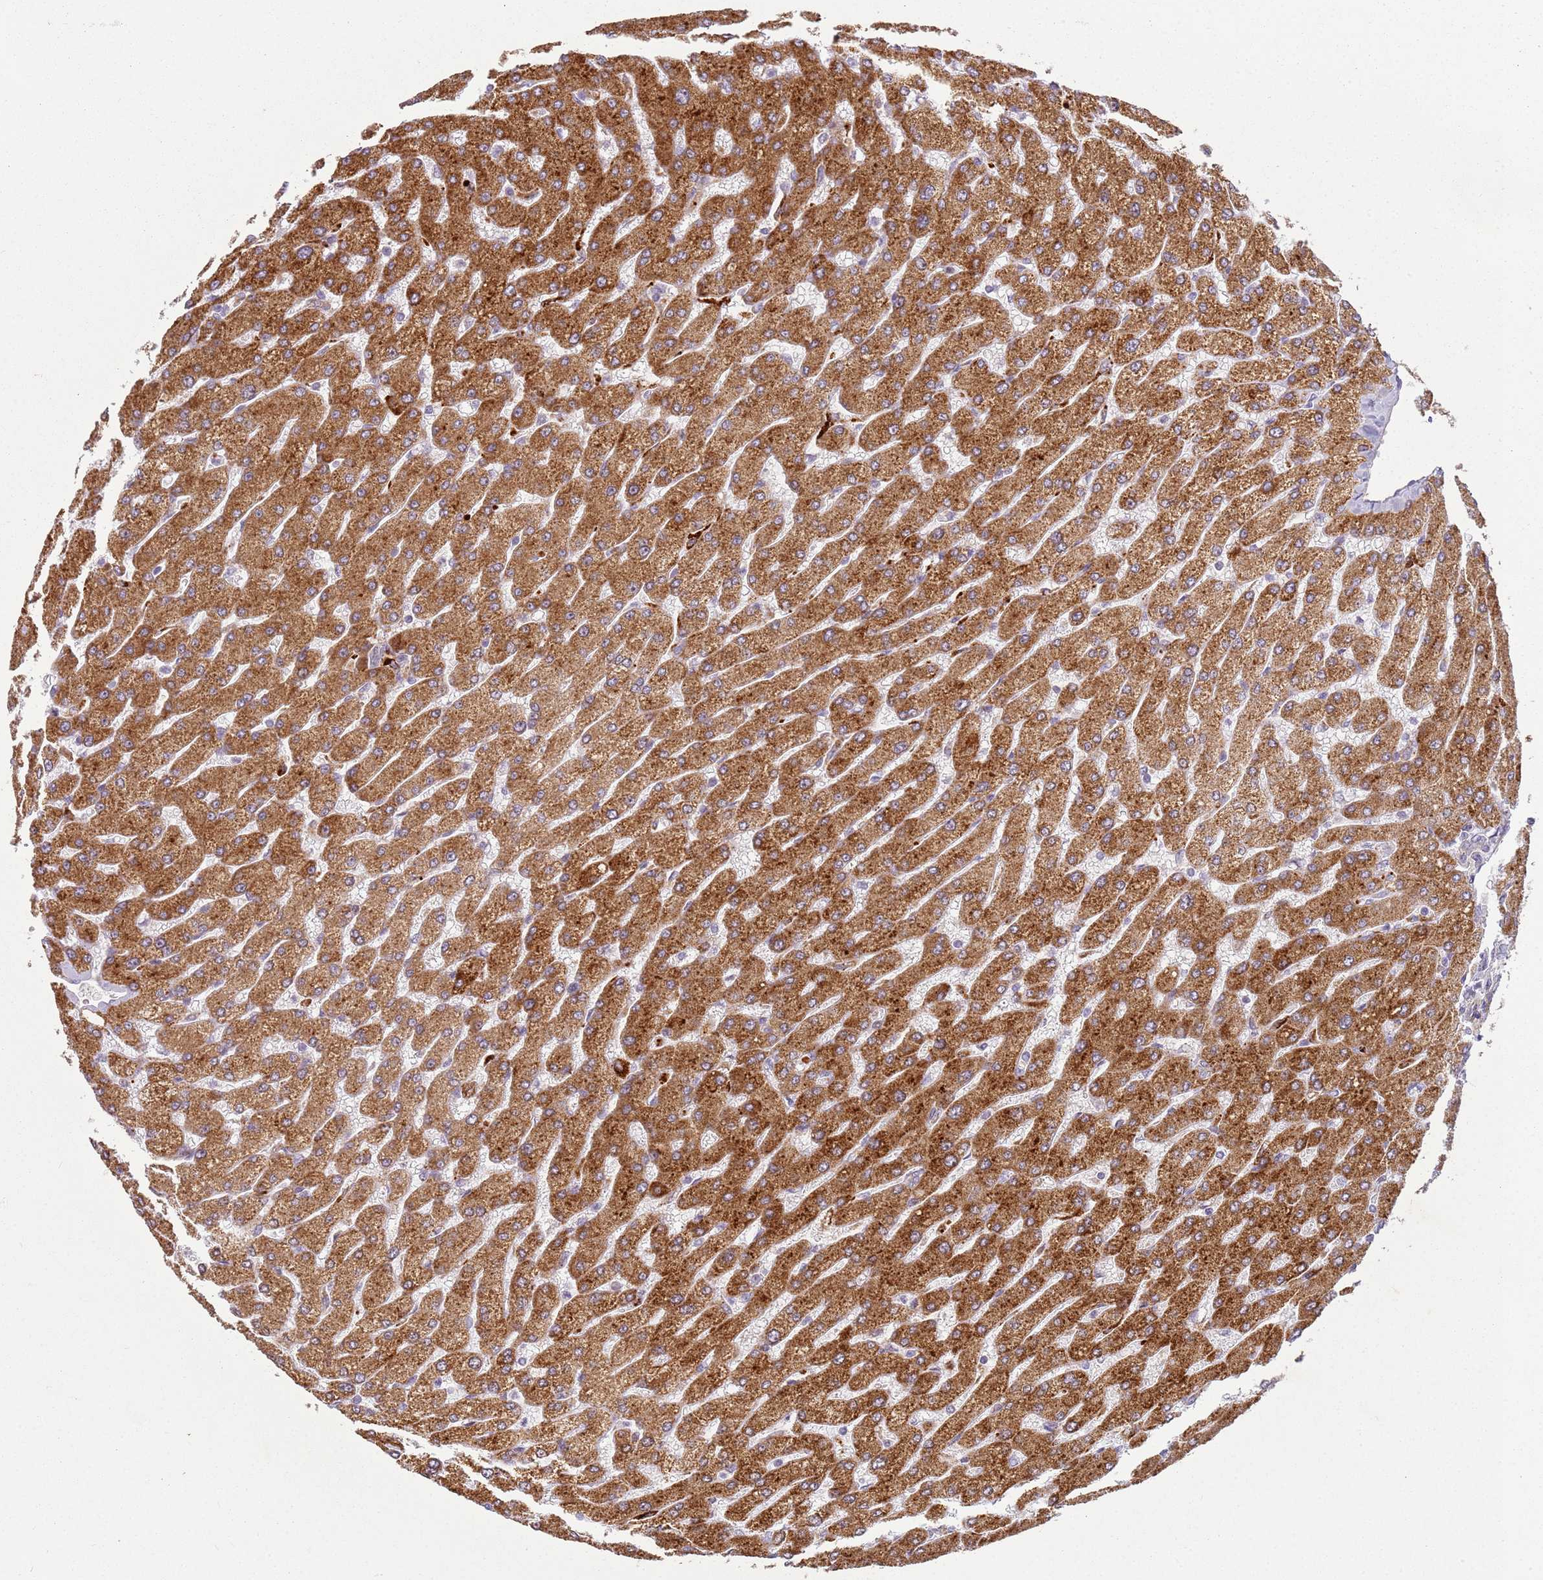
{"staining": {"intensity": "negative", "quantity": "none", "location": "none"}, "tissue": "liver", "cell_type": "Cholangiocytes", "image_type": "normal", "snomed": [{"axis": "morphology", "description": "Normal tissue, NOS"}, {"axis": "topography", "description": "Liver"}], "caption": "High power microscopy image of an immunohistochemistry micrograph of benign liver, revealing no significant positivity in cholangiocytes. (DAB immunohistochemistry (IHC) visualized using brightfield microscopy, high magnification).", "gene": "PVRIG", "patient": {"sex": "male", "age": 55}}